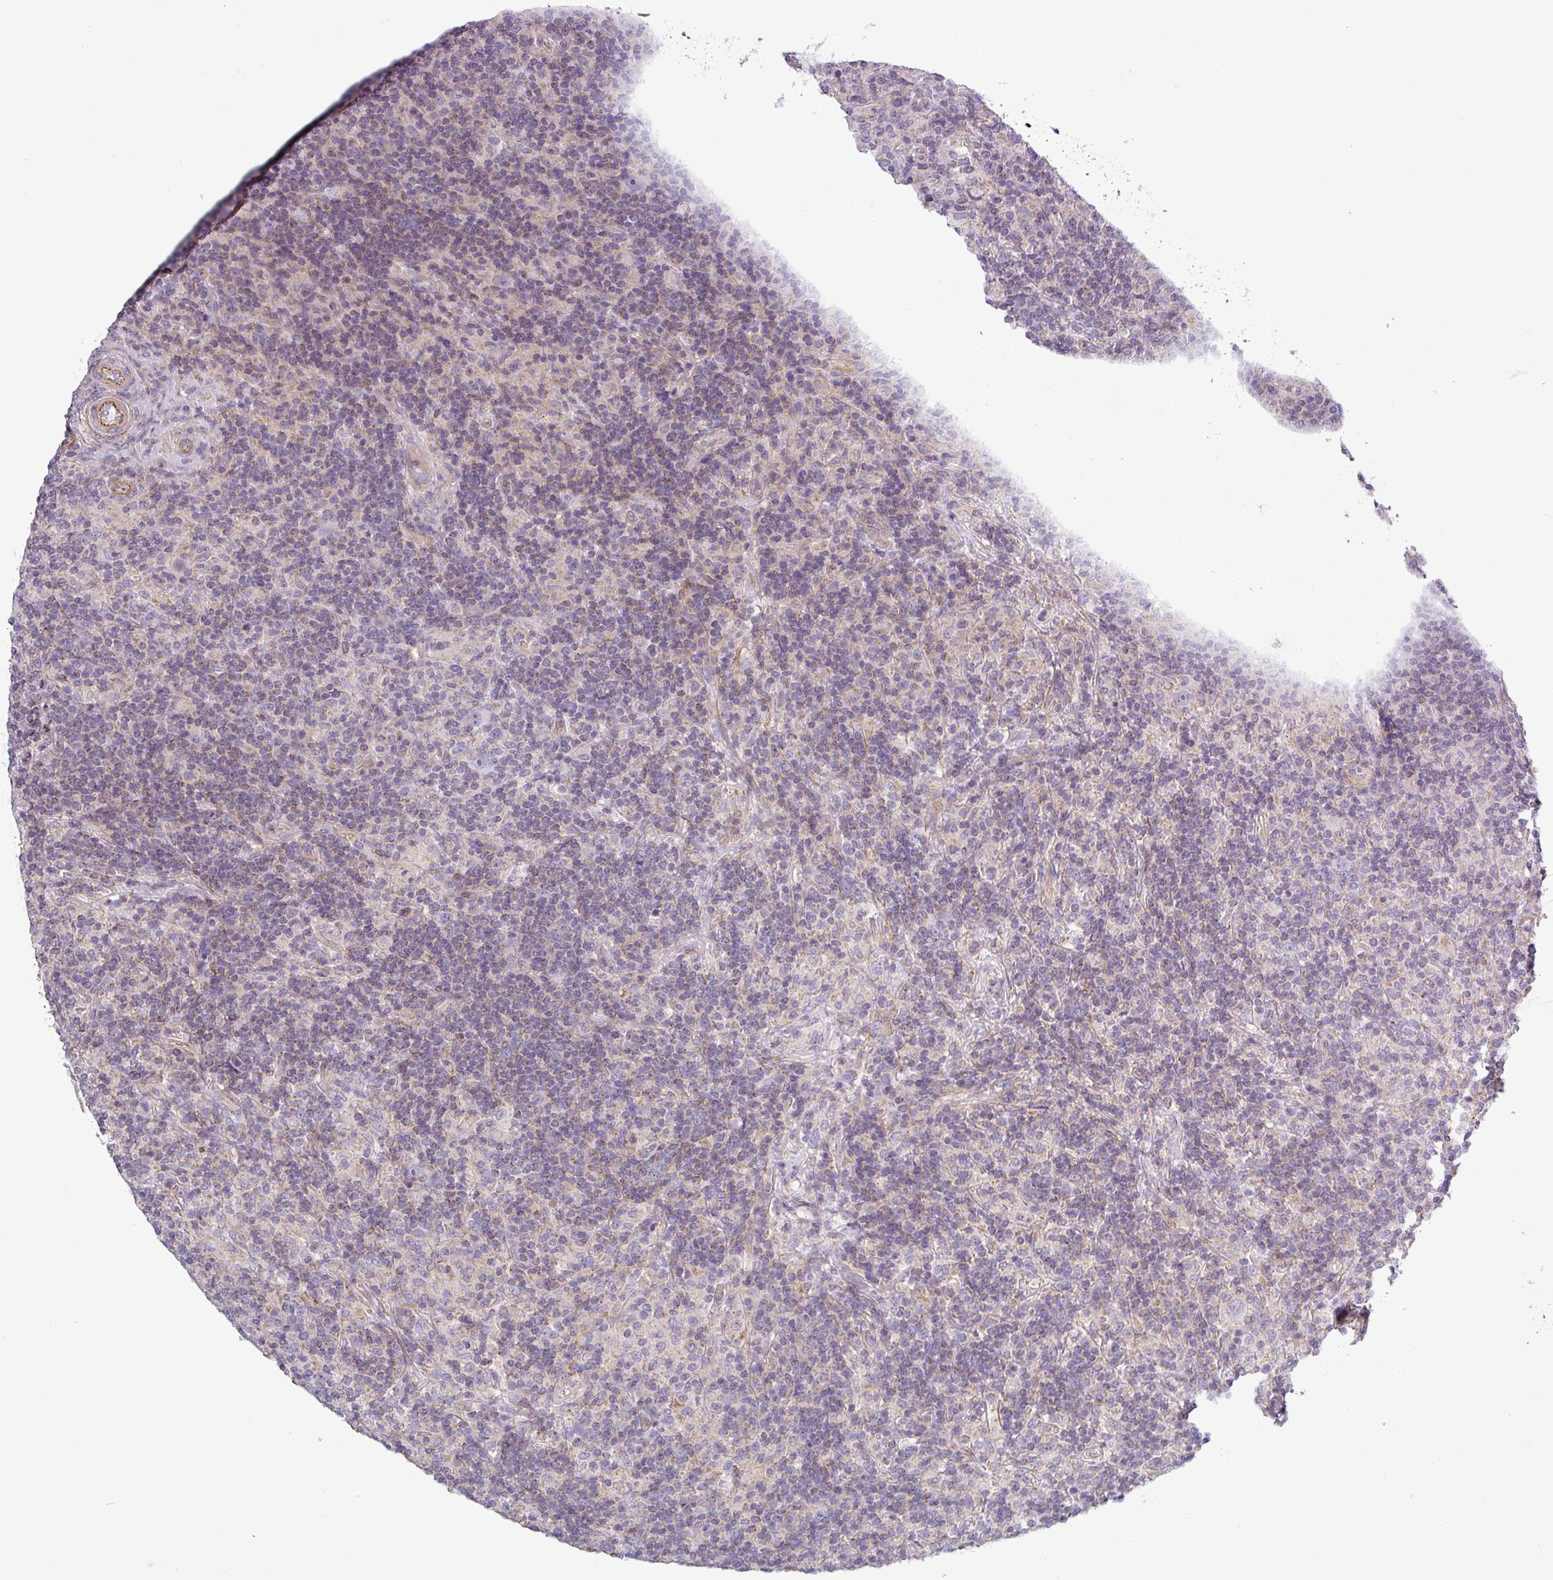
{"staining": {"intensity": "negative", "quantity": "none", "location": "none"}, "tissue": "lymphoma", "cell_type": "Tumor cells", "image_type": "cancer", "snomed": [{"axis": "morphology", "description": "Hodgkin's disease, NOS"}, {"axis": "topography", "description": "Lymph node"}], "caption": "Immunohistochemical staining of human lymphoma reveals no significant positivity in tumor cells.", "gene": "BTN2A2", "patient": {"sex": "male", "age": 70}}